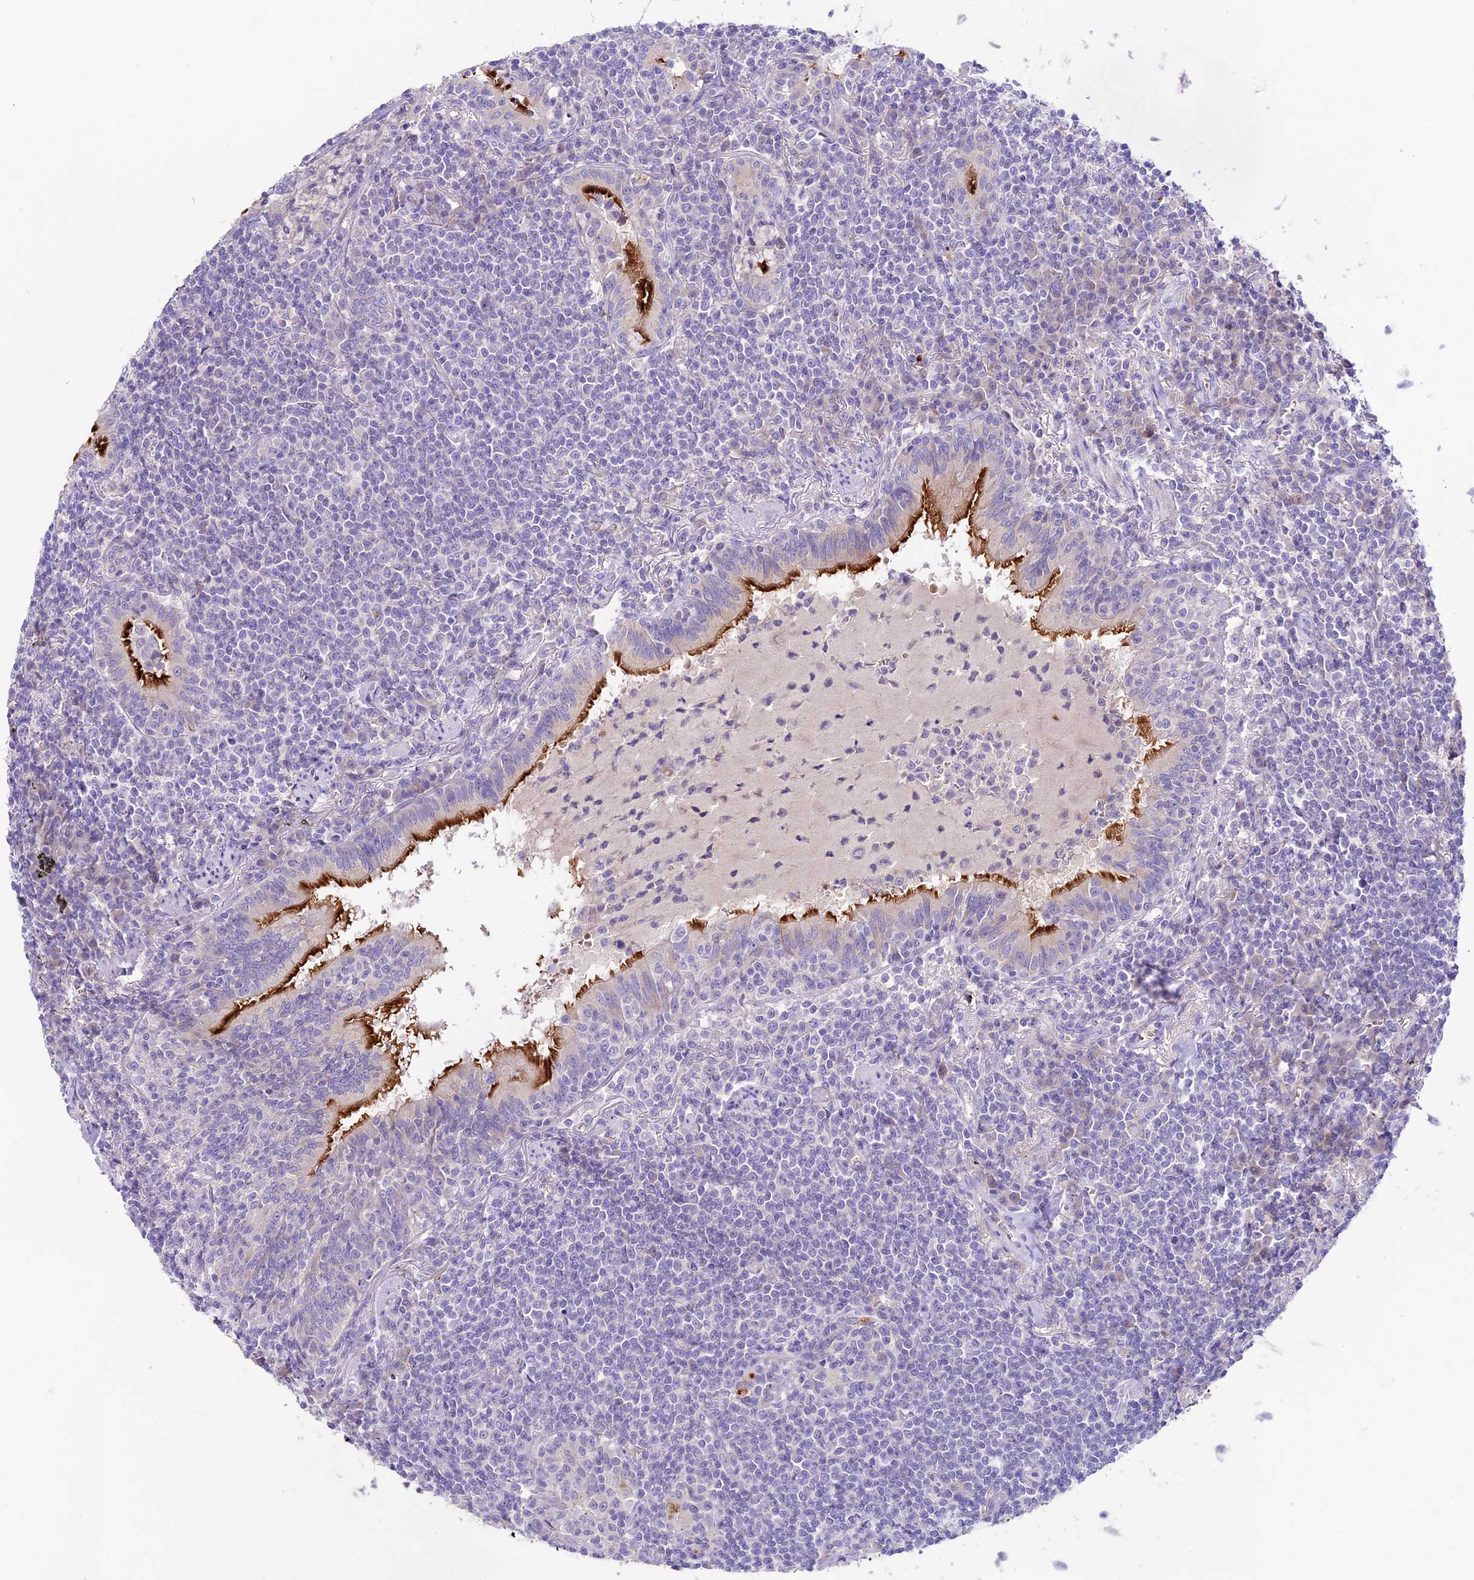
{"staining": {"intensity": "negative", "quantity": "none", "location": "none"}, "tissue": "lymphoma", "cell_type": "Tumor cells", "image_type": "cancer", "snomed": [{"axis": "morphology", "description": "Malignant lymphoma, non-Hodgkin's type, Low grade"}, {"axis": "topography", "description": "Lung"}], "caption": "Tumor cells show no significant protein expression in malignant lymphoma, non-Hodgkin's type (low-grade).", "gene": "CD99L2", "patient": {"sex": "female", "age": 71}}